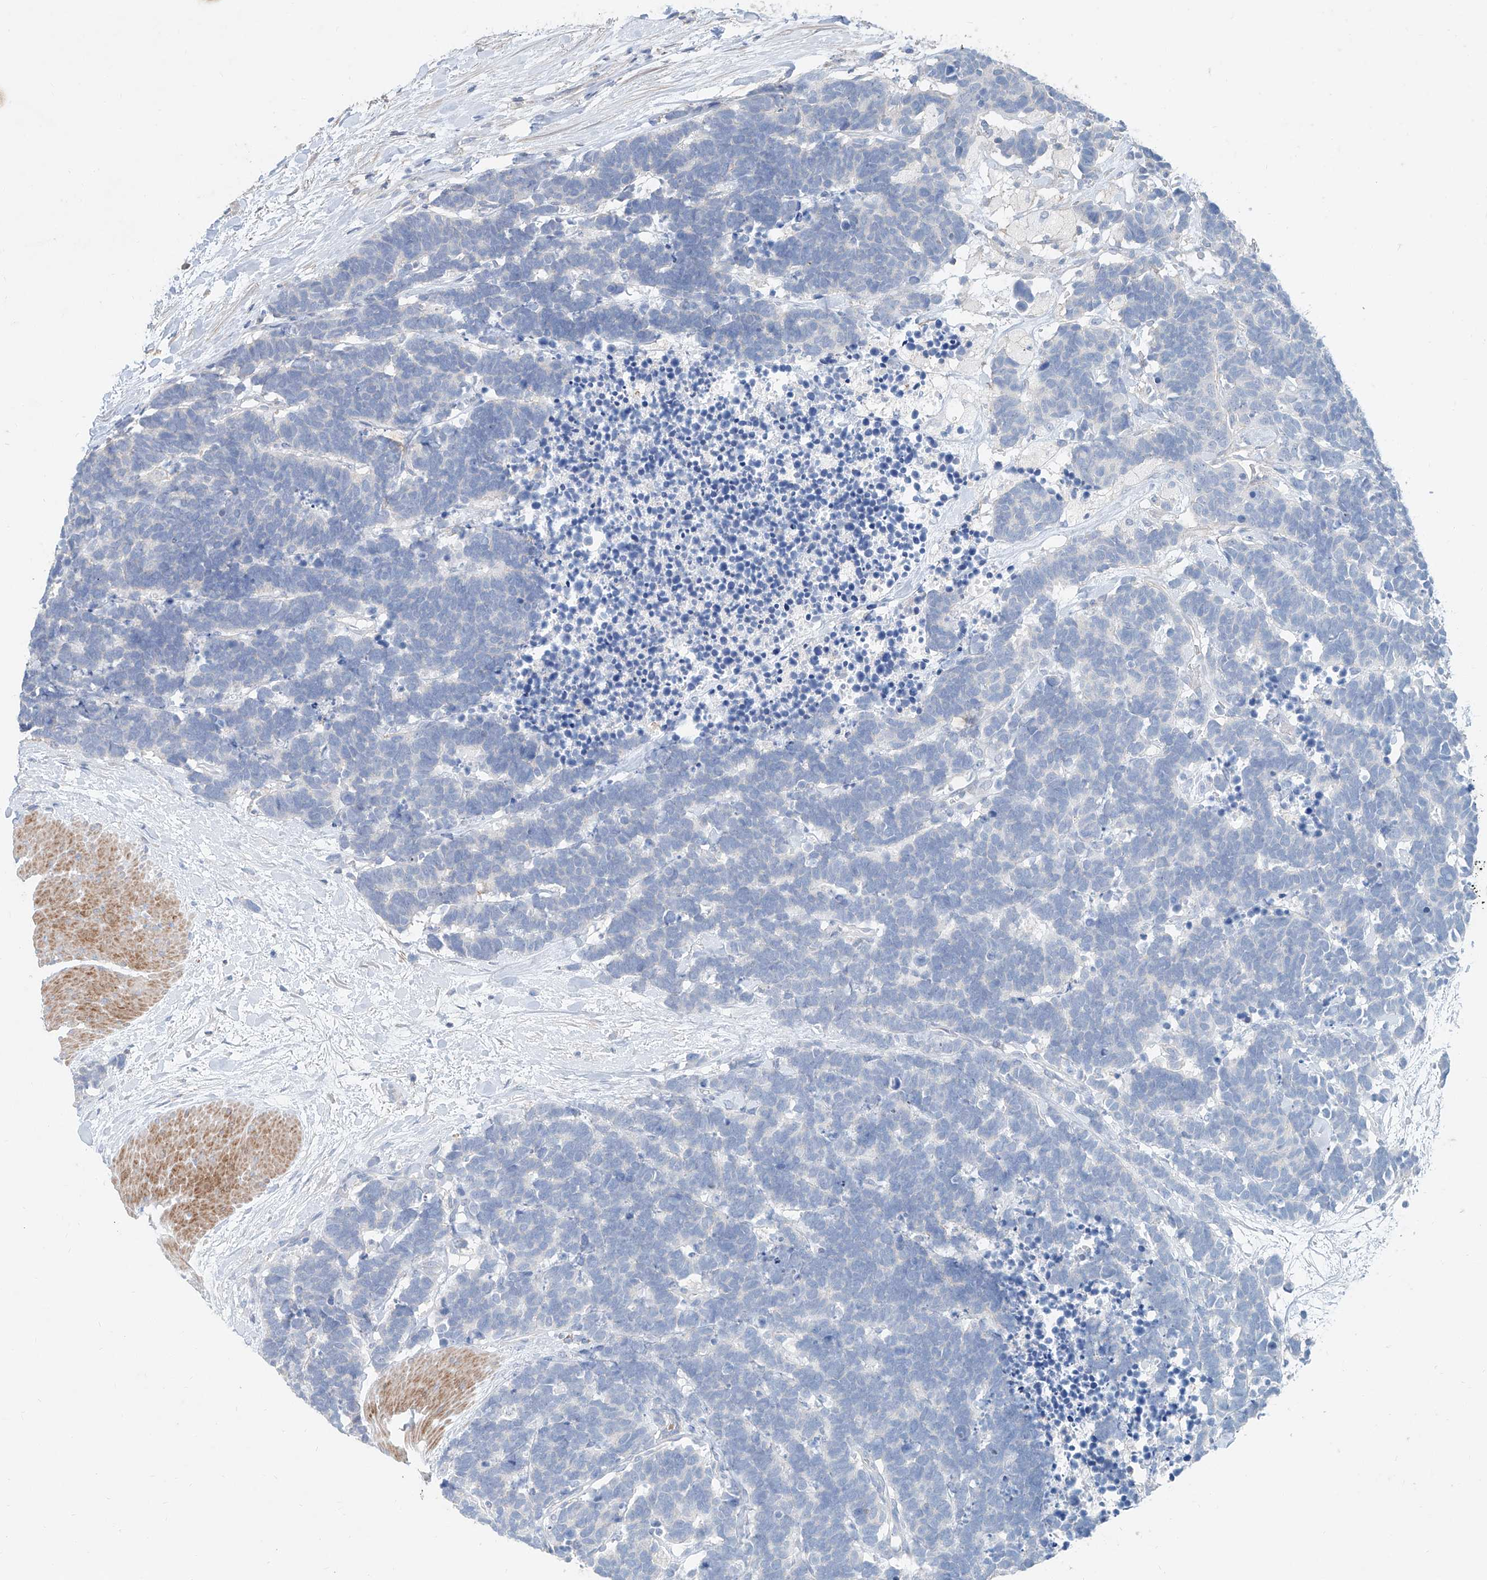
{"staining": {"intensity": "negative", "quantity": "none", "location": "none"}, "tissue": "carcinoid", "cell_type": "Tumor cells", "image_type": "cancer", "snomed": [{"axis": "morphology", "description": "Carcinoma, NOS"}, {"axis": "morphology", "description": "Carcinoid, malignant, NOS"}, {"axis": "topography", "description": "Urinary bladder"}], "caption": "A micrograph of carcinoma stained for a protein displays no brown staining in tumor cells.", "gene": "ANKRD34A", "patient": {"sex": "male", "age": 57}}